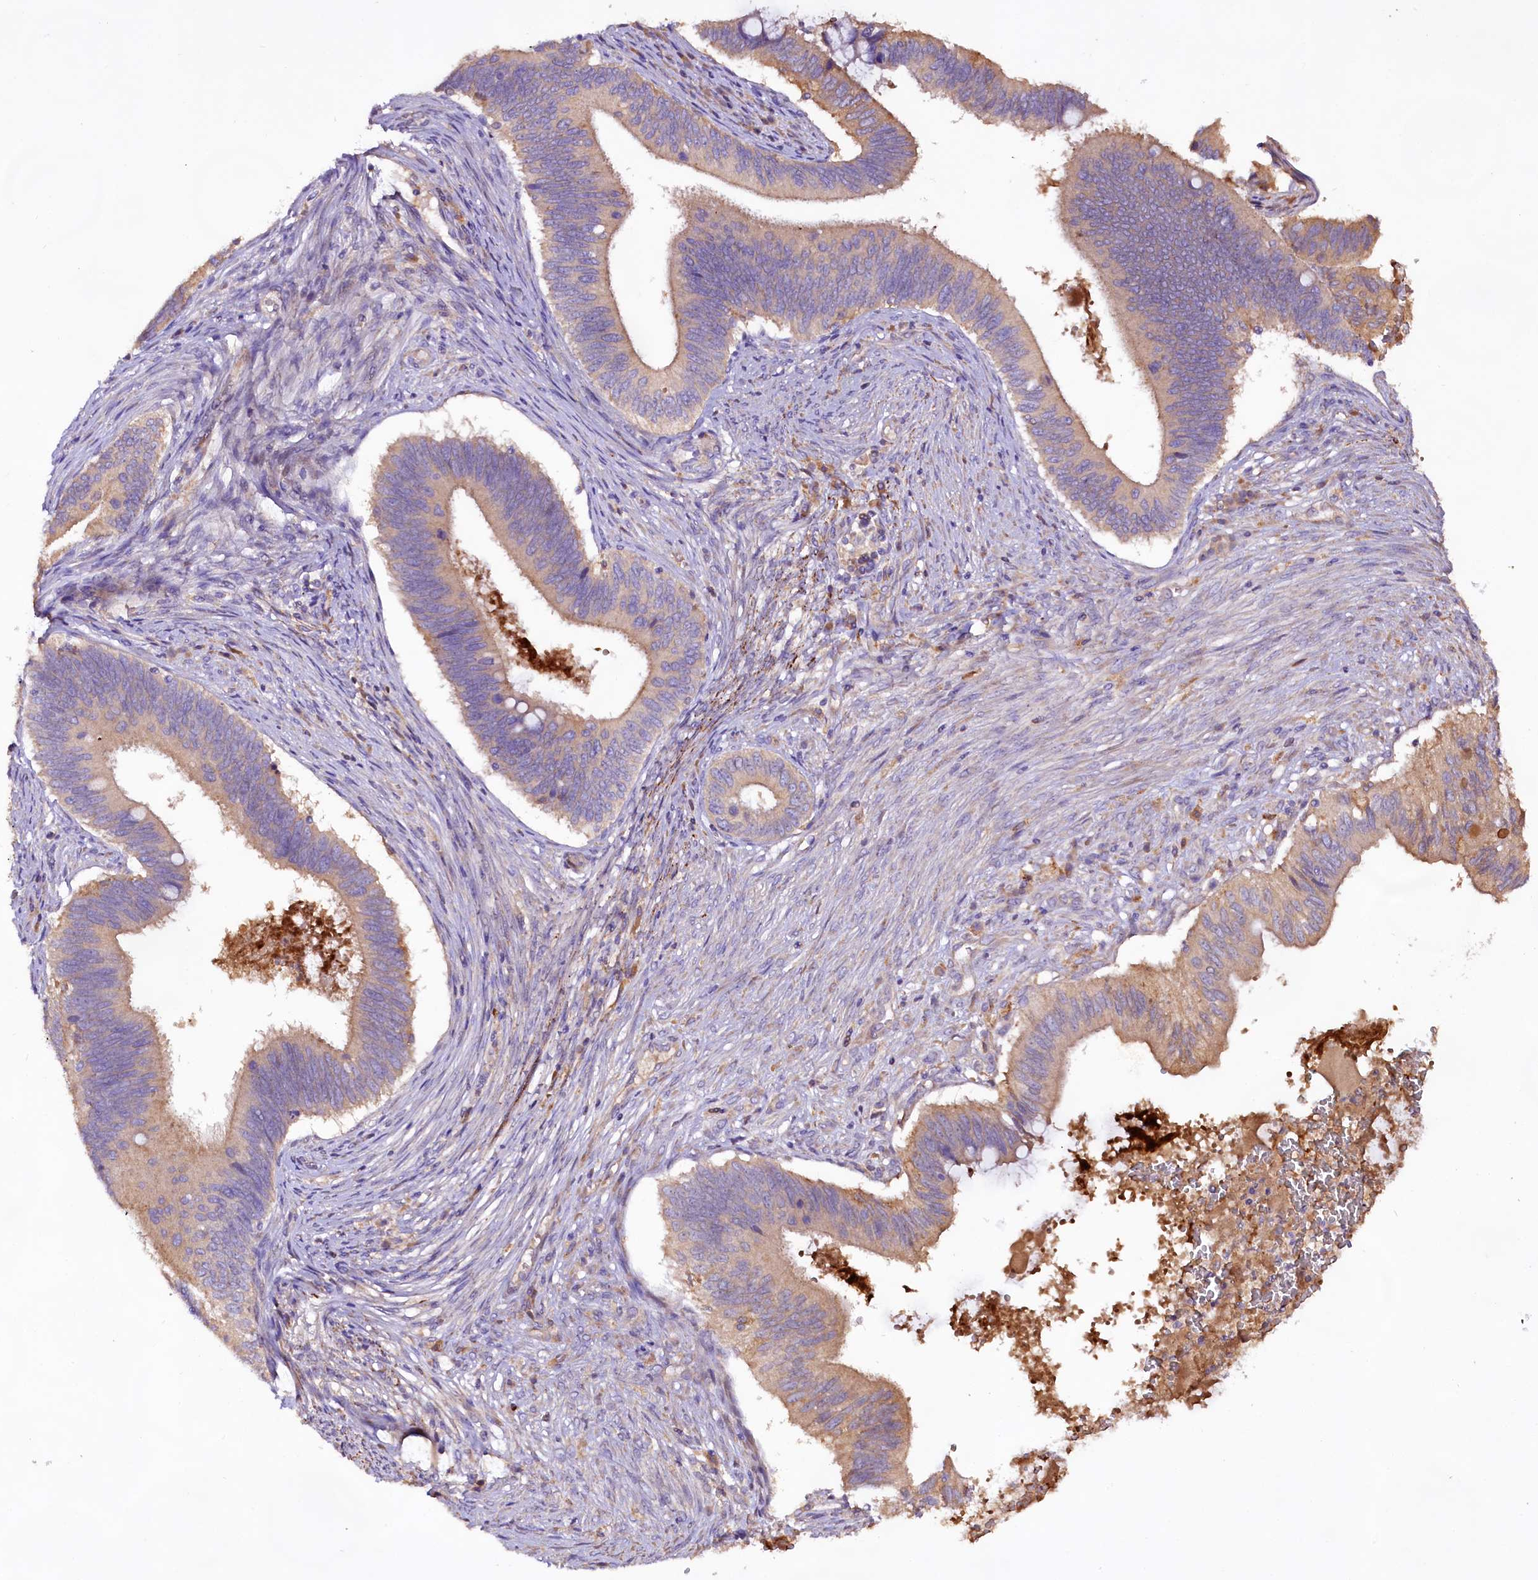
{"staining": {"intensity": "weak", "quantity": "25%-75%", "location": "cytoplasmic/membranous"}, "tissue": "cervical cancer", "cell_type": "Tumor cells", "image_type": "cancer", "snomed": [{"axis": "morphology", "description": "Adenocarcinoma, NOS"}, {"axis": "topography", "description": "Cervix"}], "caption": "Cervical adenocarcinoma tissue displays weak cytoplasmic/membranous expression in about 25%-75% of tumor cells, visualized by immunohistochemistry. Nuclei are stained in blue.", "gene": "DMXL2", "patient": {"sex": "female", "age": 42}}